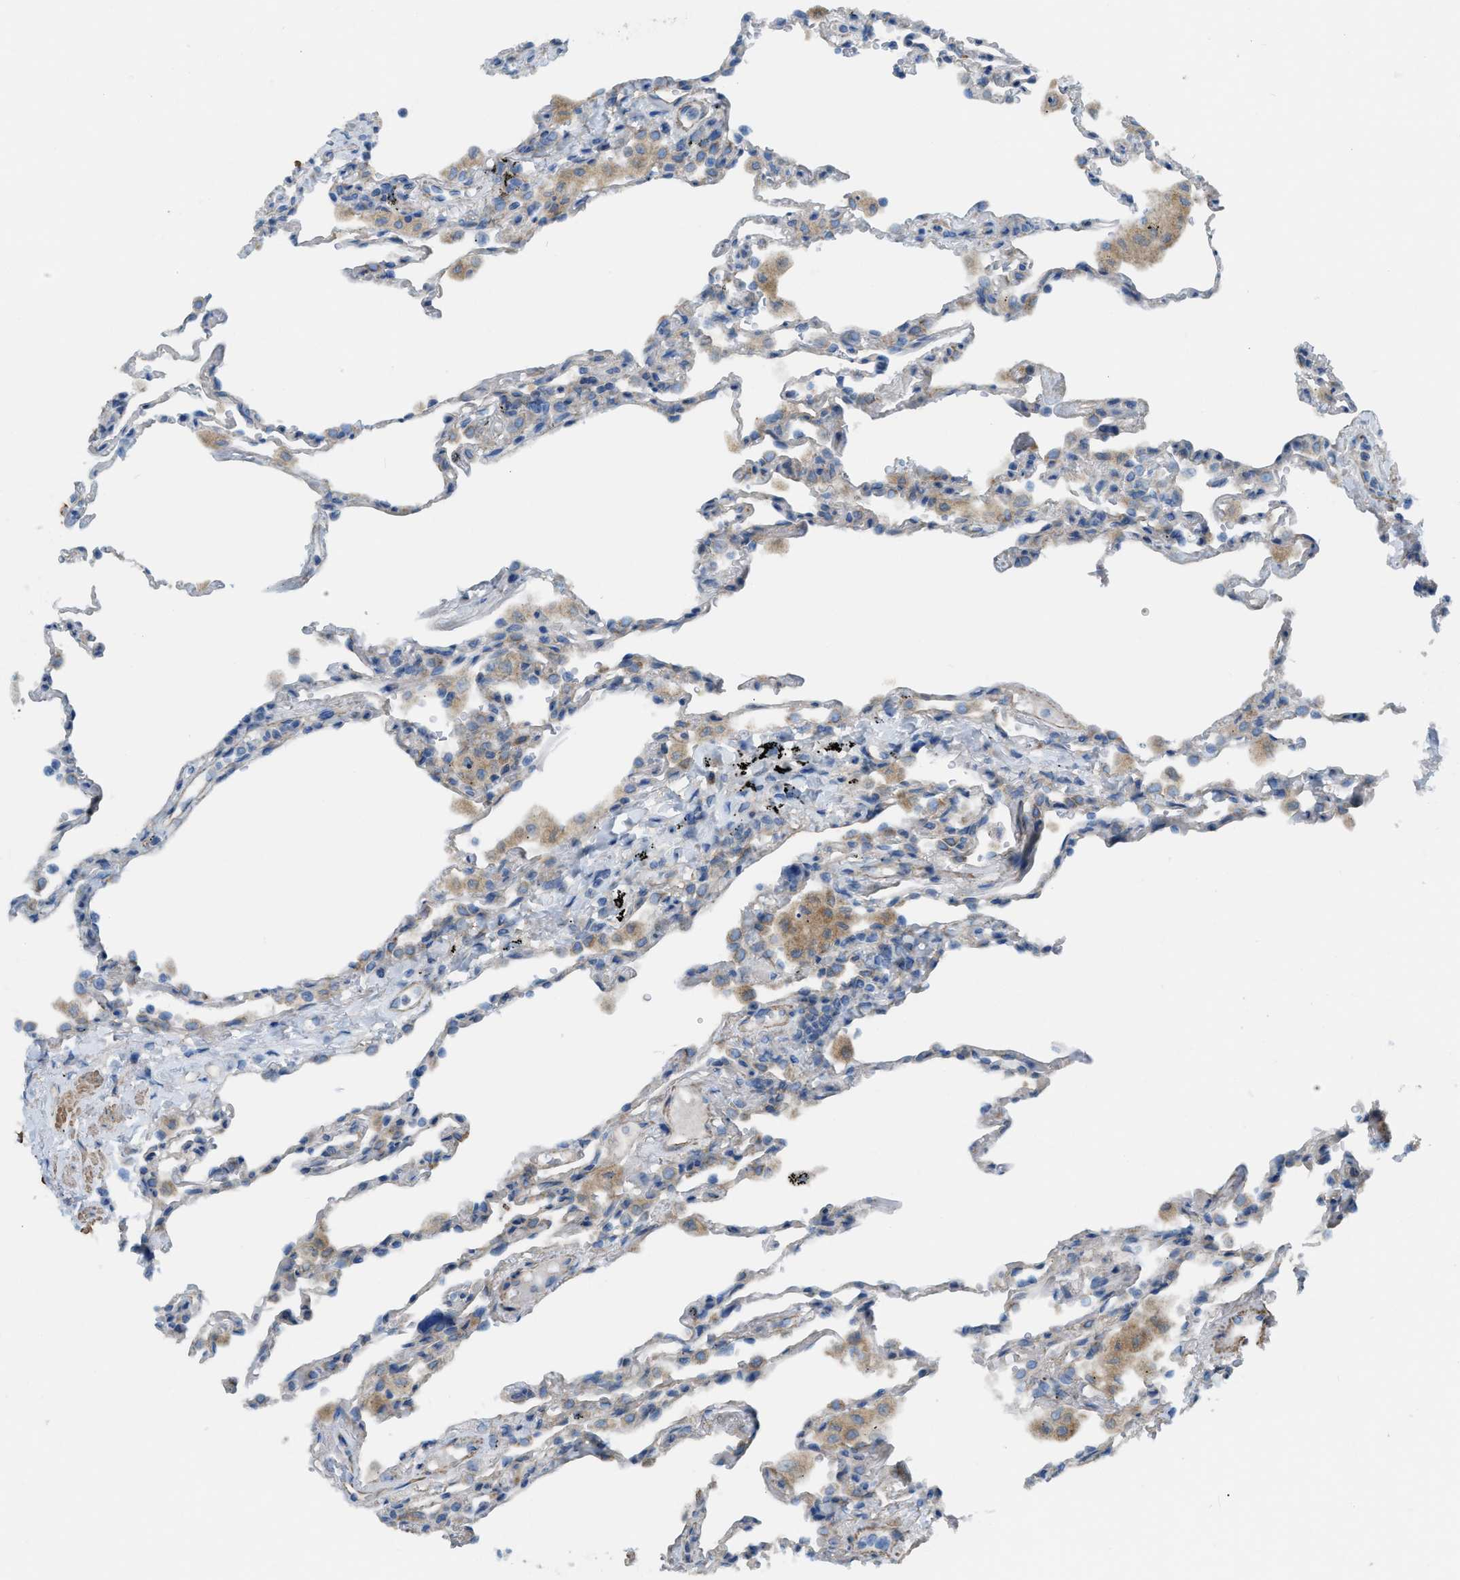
{"staining": {"intensity": "weak", "quantity": "<25%", "location": "cytoplasmic/membranous"}, "tissue": "lung", "cell_type": "Alveolar cells", "image_type": "normal", "snomed": [{"axis": "morphology", "description": "Normal tissue, NOS"}, {"axis": "topography", "description": "Lung"}], "caption": "DAB (3,3'-diaminobenzidine) immunohistochemical staining of unremarkable human lung demonstrates no significant staining in alveolar cells.", "gene": "BMPR1A", "patient": {"sex": "male", "age": 59}}